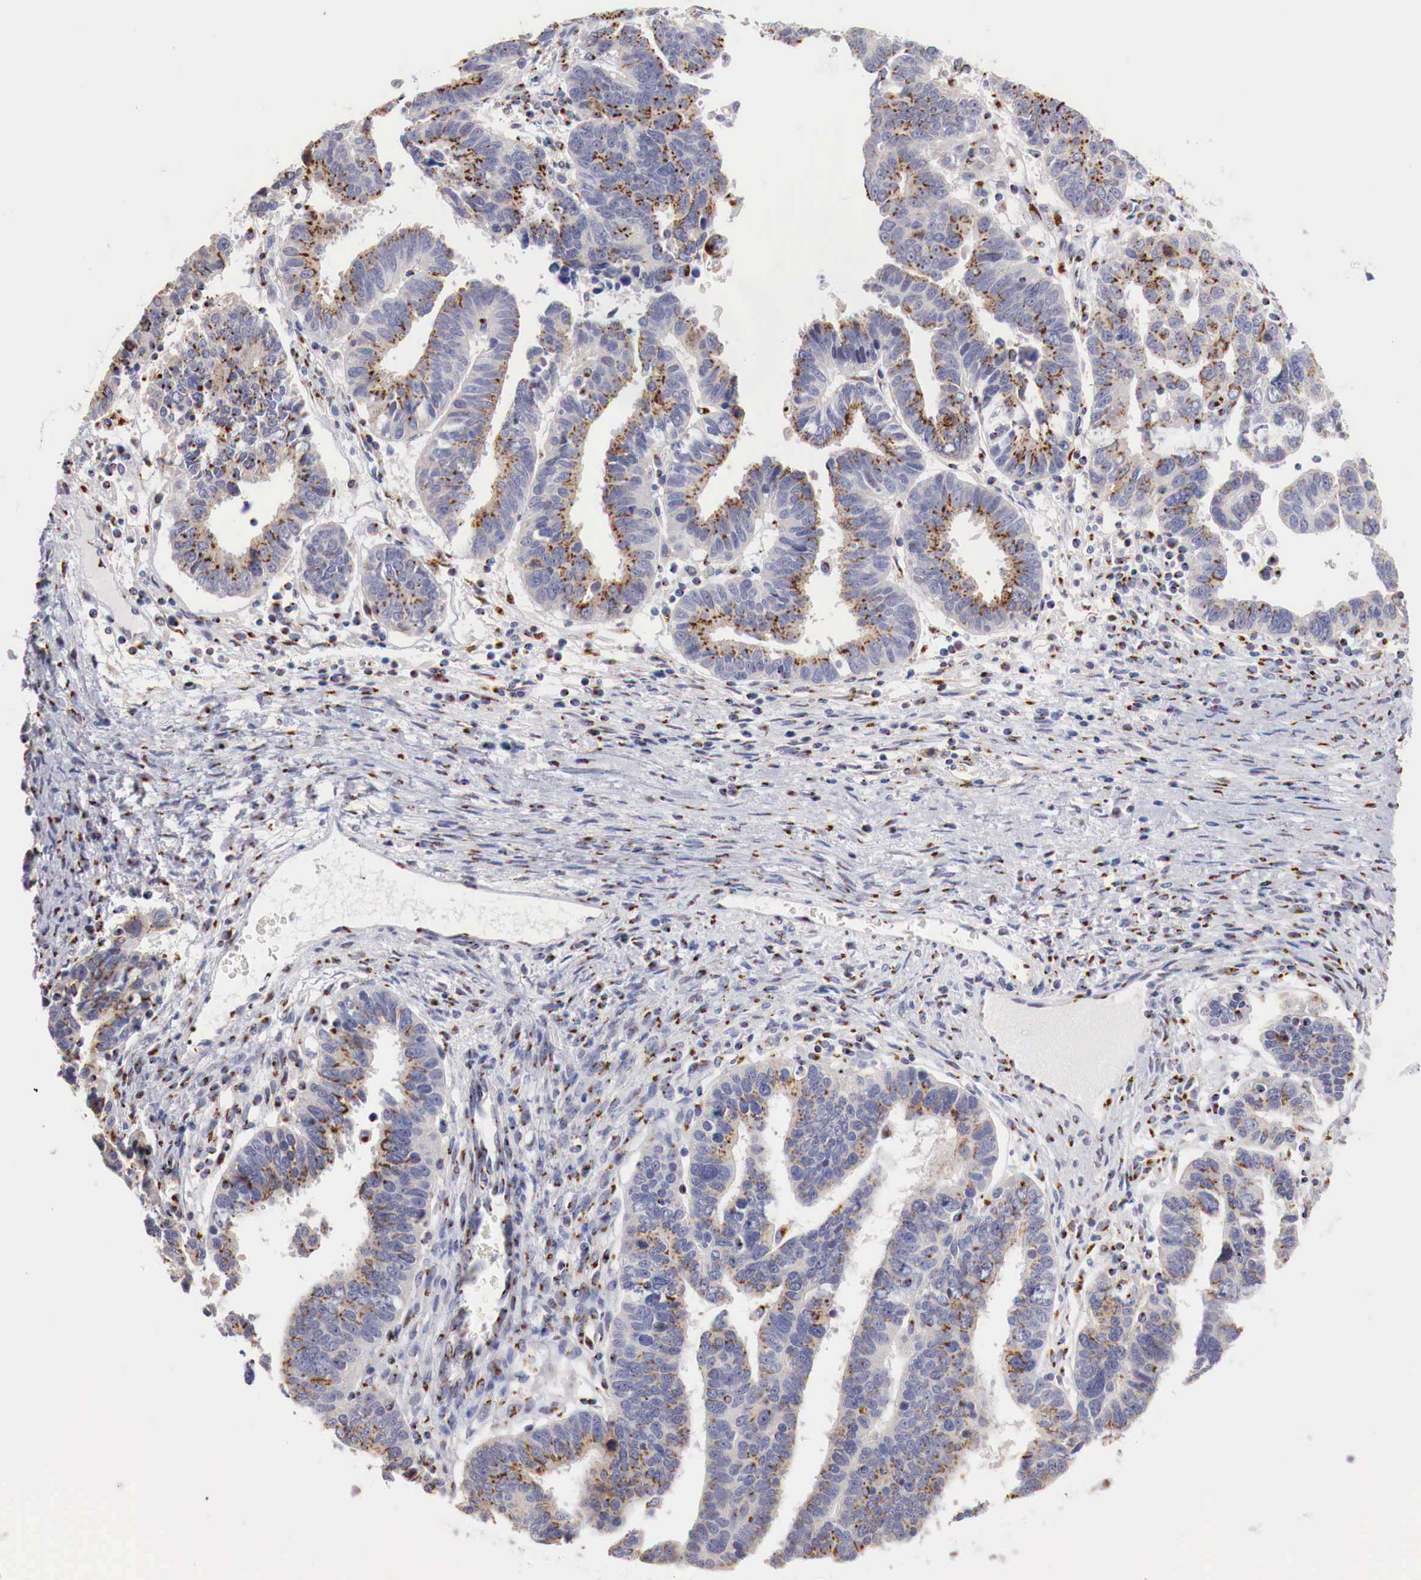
{"staining": {"intensity": "moderate", "quantity": ">75%", "location": "cytoplasmic/membranous"}, "tissue": "ovarian cancer", "cell_type": "Tumor cells", "image_type": "cancer", "snomed": [{"axis": "morphology", "description": "Carcinoma, endometroid"}, {"axis": "morphology", "description": "Cystadenocarcinoma, serous, NOS"}, {"axis": "topography", "description": "Ovary"}], "caption": "The micrograph reveals a brown stain indicating the presence of a protein in the cytoplasmic/membranous of tumor cells in ovarian cancer. Using DAB (brown) and hematoxylin (blue) stains, captured at high magnification using brightfield microscopy.", "gene": "SYAP1", "patient": {"sex": "female", "age": 45}}